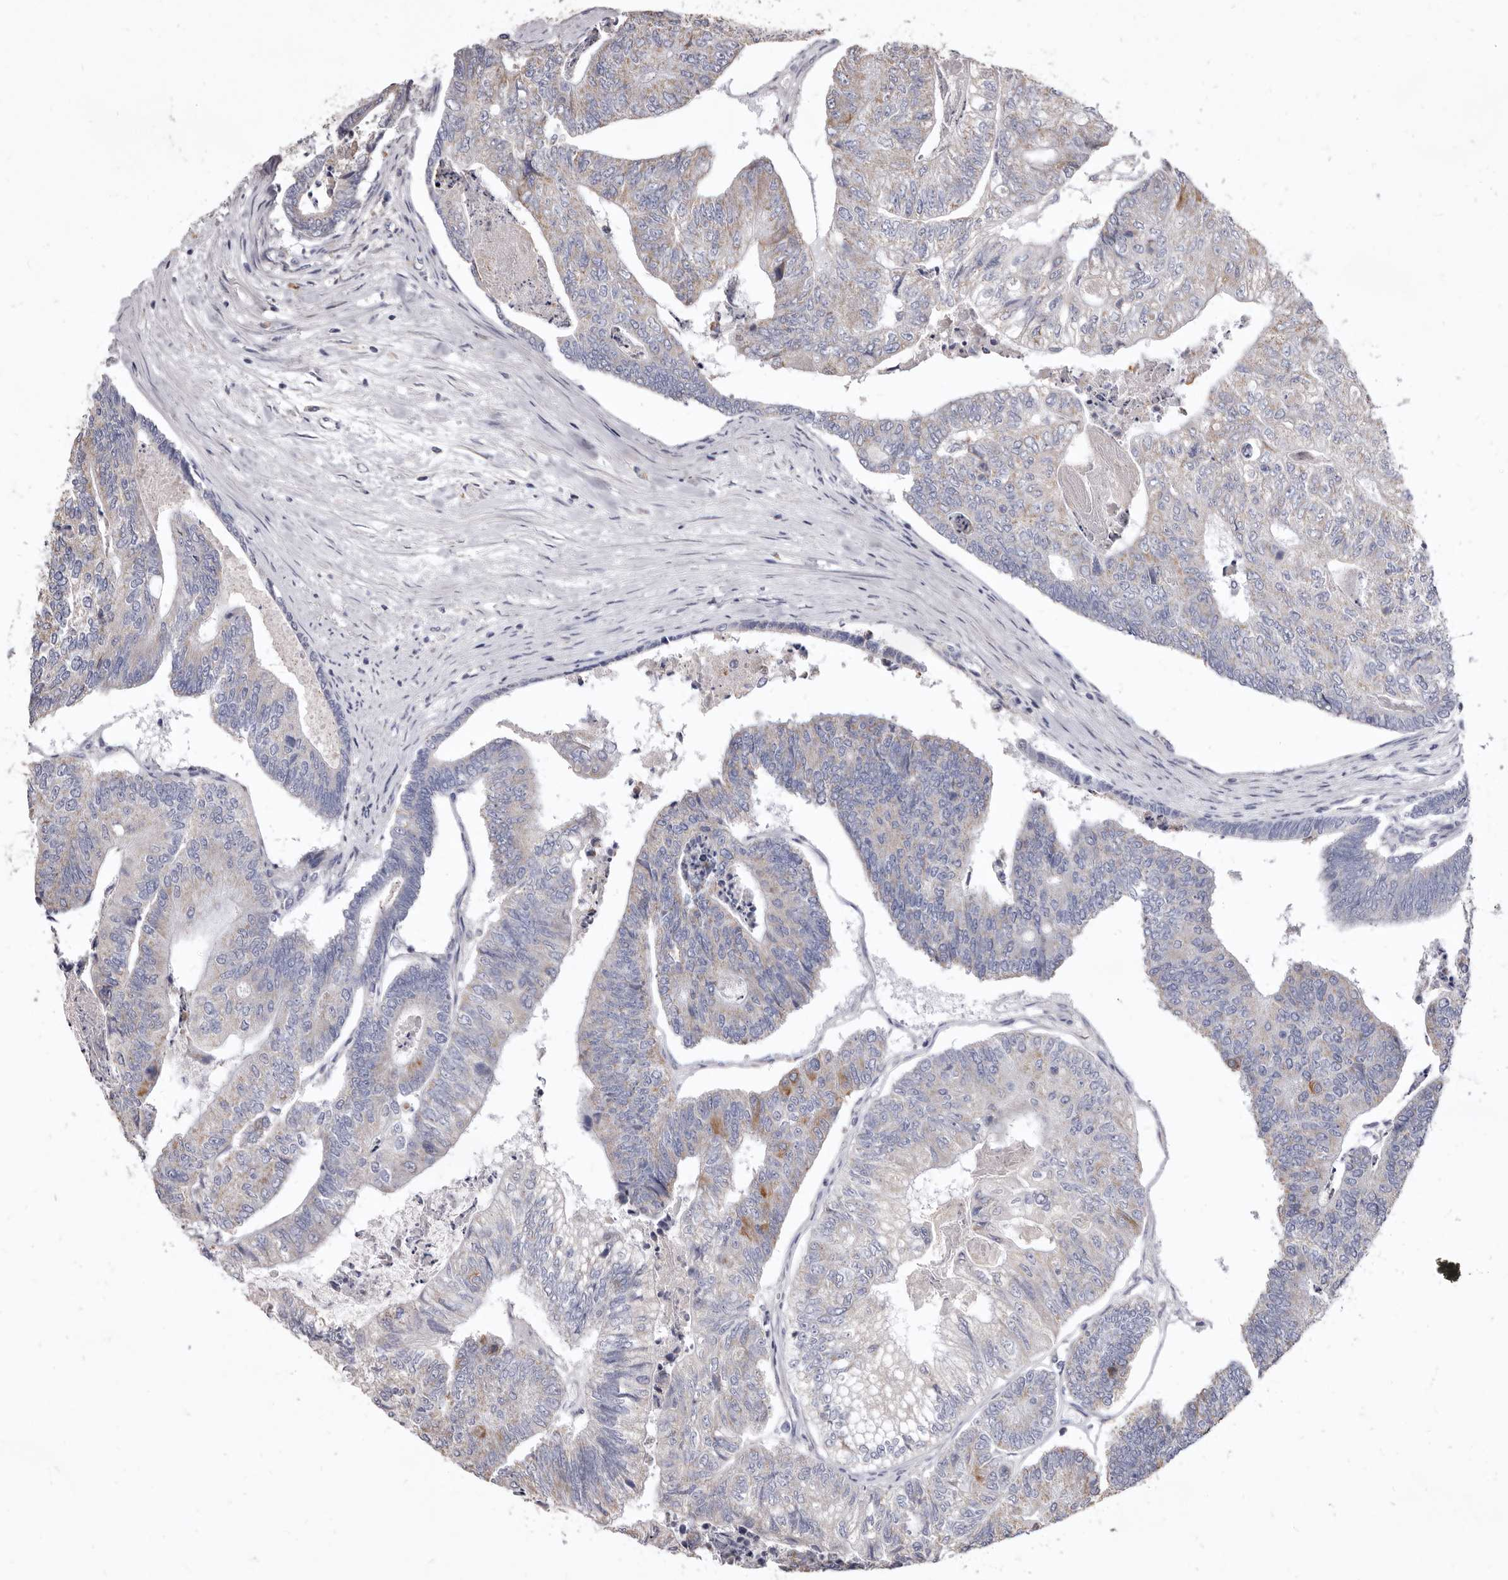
{"staining": {"intensity": "weak", "quantity": "<25%", "location": "cytoplasmic/membranous"}, "tissue": "colorectal cancer", "cell_type": "Tumor cells", "image_type": "cancer", "snomed": [{"axis": "morphology", "description": "Adenocarcinoma, NOS"}, {"axis": "topography", "description": "Colon"}], "caption": "Human colorectal cancer (adenocarcinoma) stained for a protein using immunohistochemistry exhibits no expression in tumor cells.", "gene": "CYP2E1", "patient": {"sex": "female", "age": 67}}